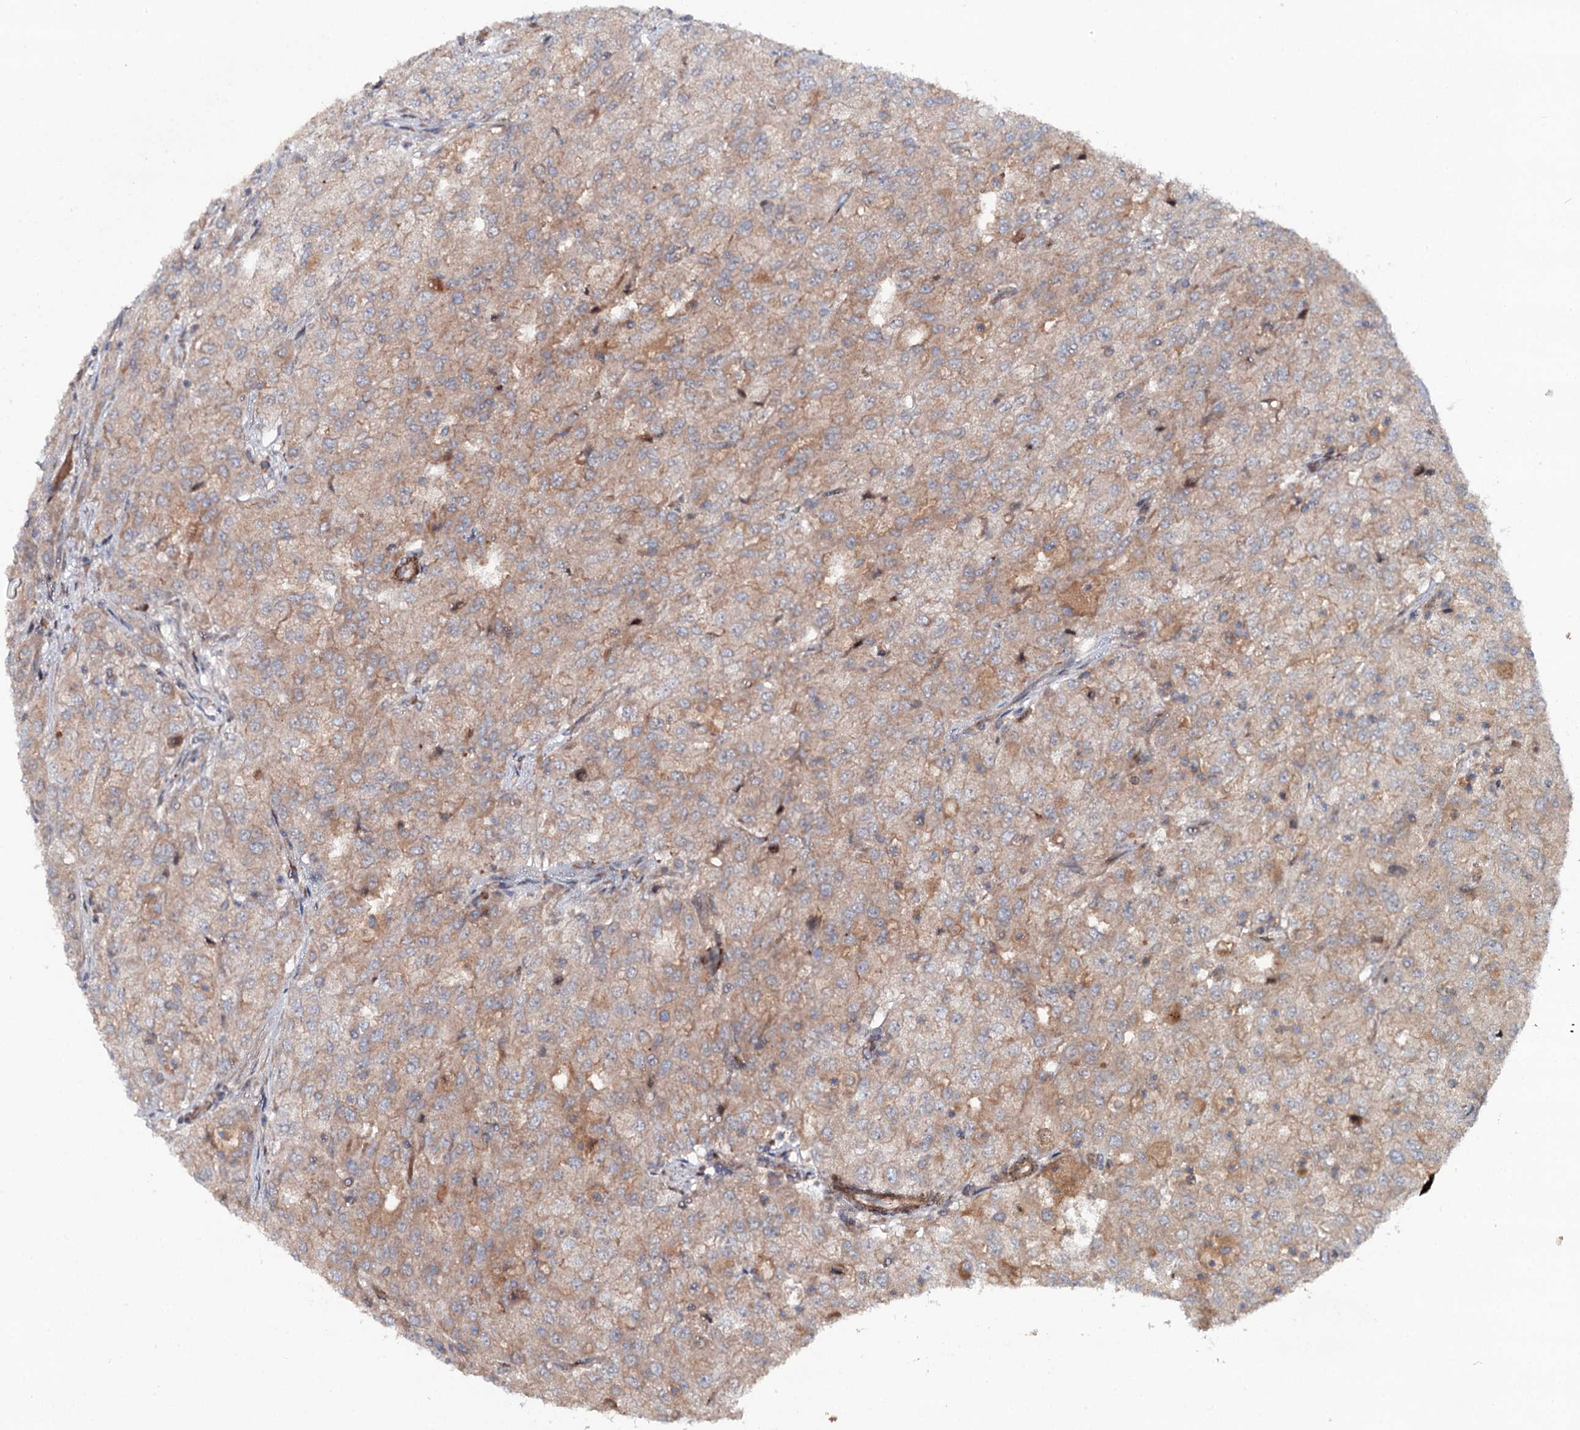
{"staining": {"intensity": "moderate", "quantity": "<25%", "location": "cytoplasmic/membranous"}, "tissue": "renal cancer", "cell_type": "Tumor cells", "image_type": "cancer", "snomed": [{"axis": "morphology", "description": "Adenocarcinoma, NOS"}, {"axis": "topography", "description": "Kidney"}], "caption": "Immunohistochemistry of human renal adenocarcinoma shows low levels of moderate cytoplasmic/membranous positivity in about <25% of tumor cells. (DAB IHC with brightfield microscopy, high magnification).", "gene": "ADGRG4", "patient": {"sex": "female", "age": 54}}